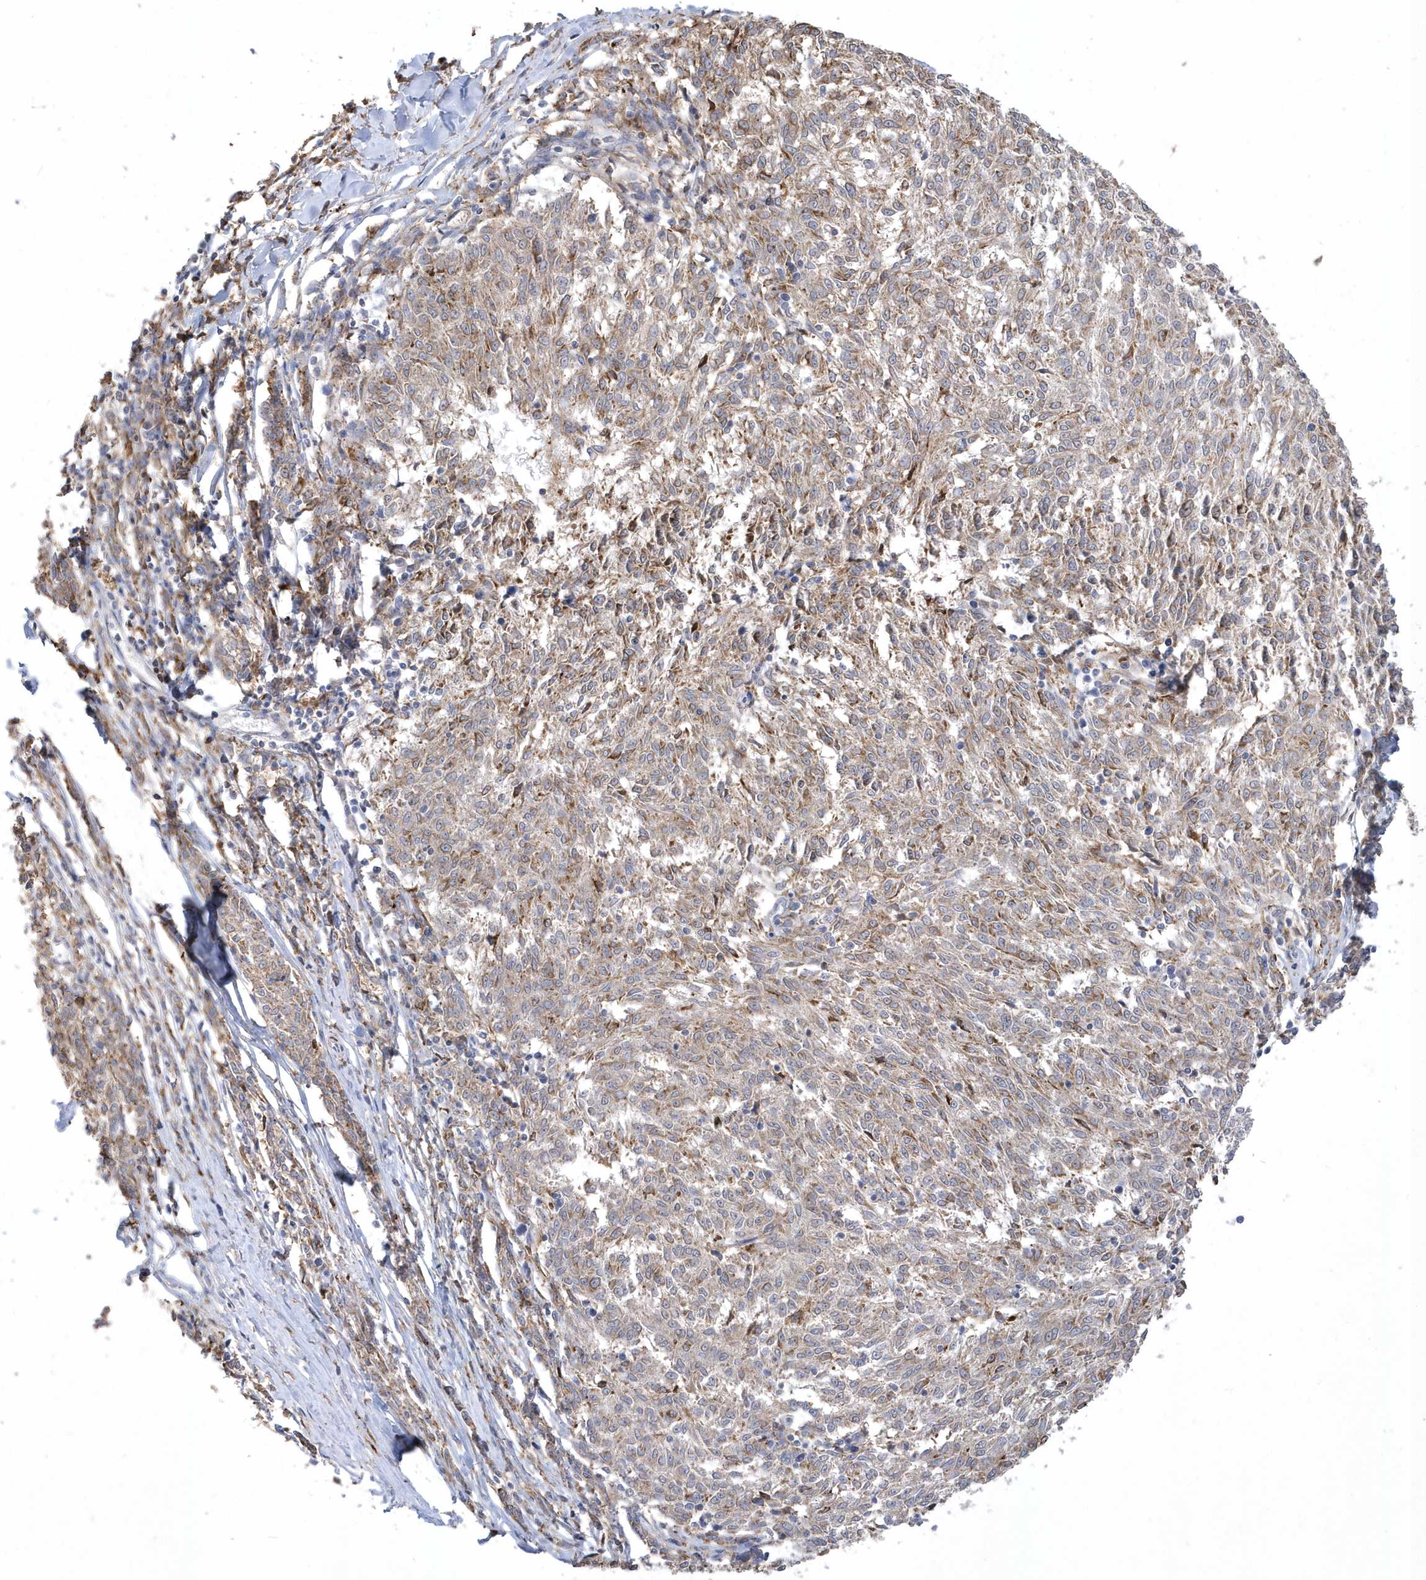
{"staining": {"intensity": "moderate", "quantity": "25%-75%", "location": "cytoplasmic/membranous"}, "tissue": "melanoma", "cell_type": "Tumor cells", "image_type": "cancer", "snomed": [{"axis": "morphology", "description": "Malignant melanoma, NOS"}, {"axis": "topography", "description": "Skin"}], "caption": "Protein staining exhibits moderate cytoplasmic/membranous positivity in about 25%-75% of tumor cells in malignant melanoma.", "gene": "TSPEAR", "patient": {"sex": "female", "age": 72}}